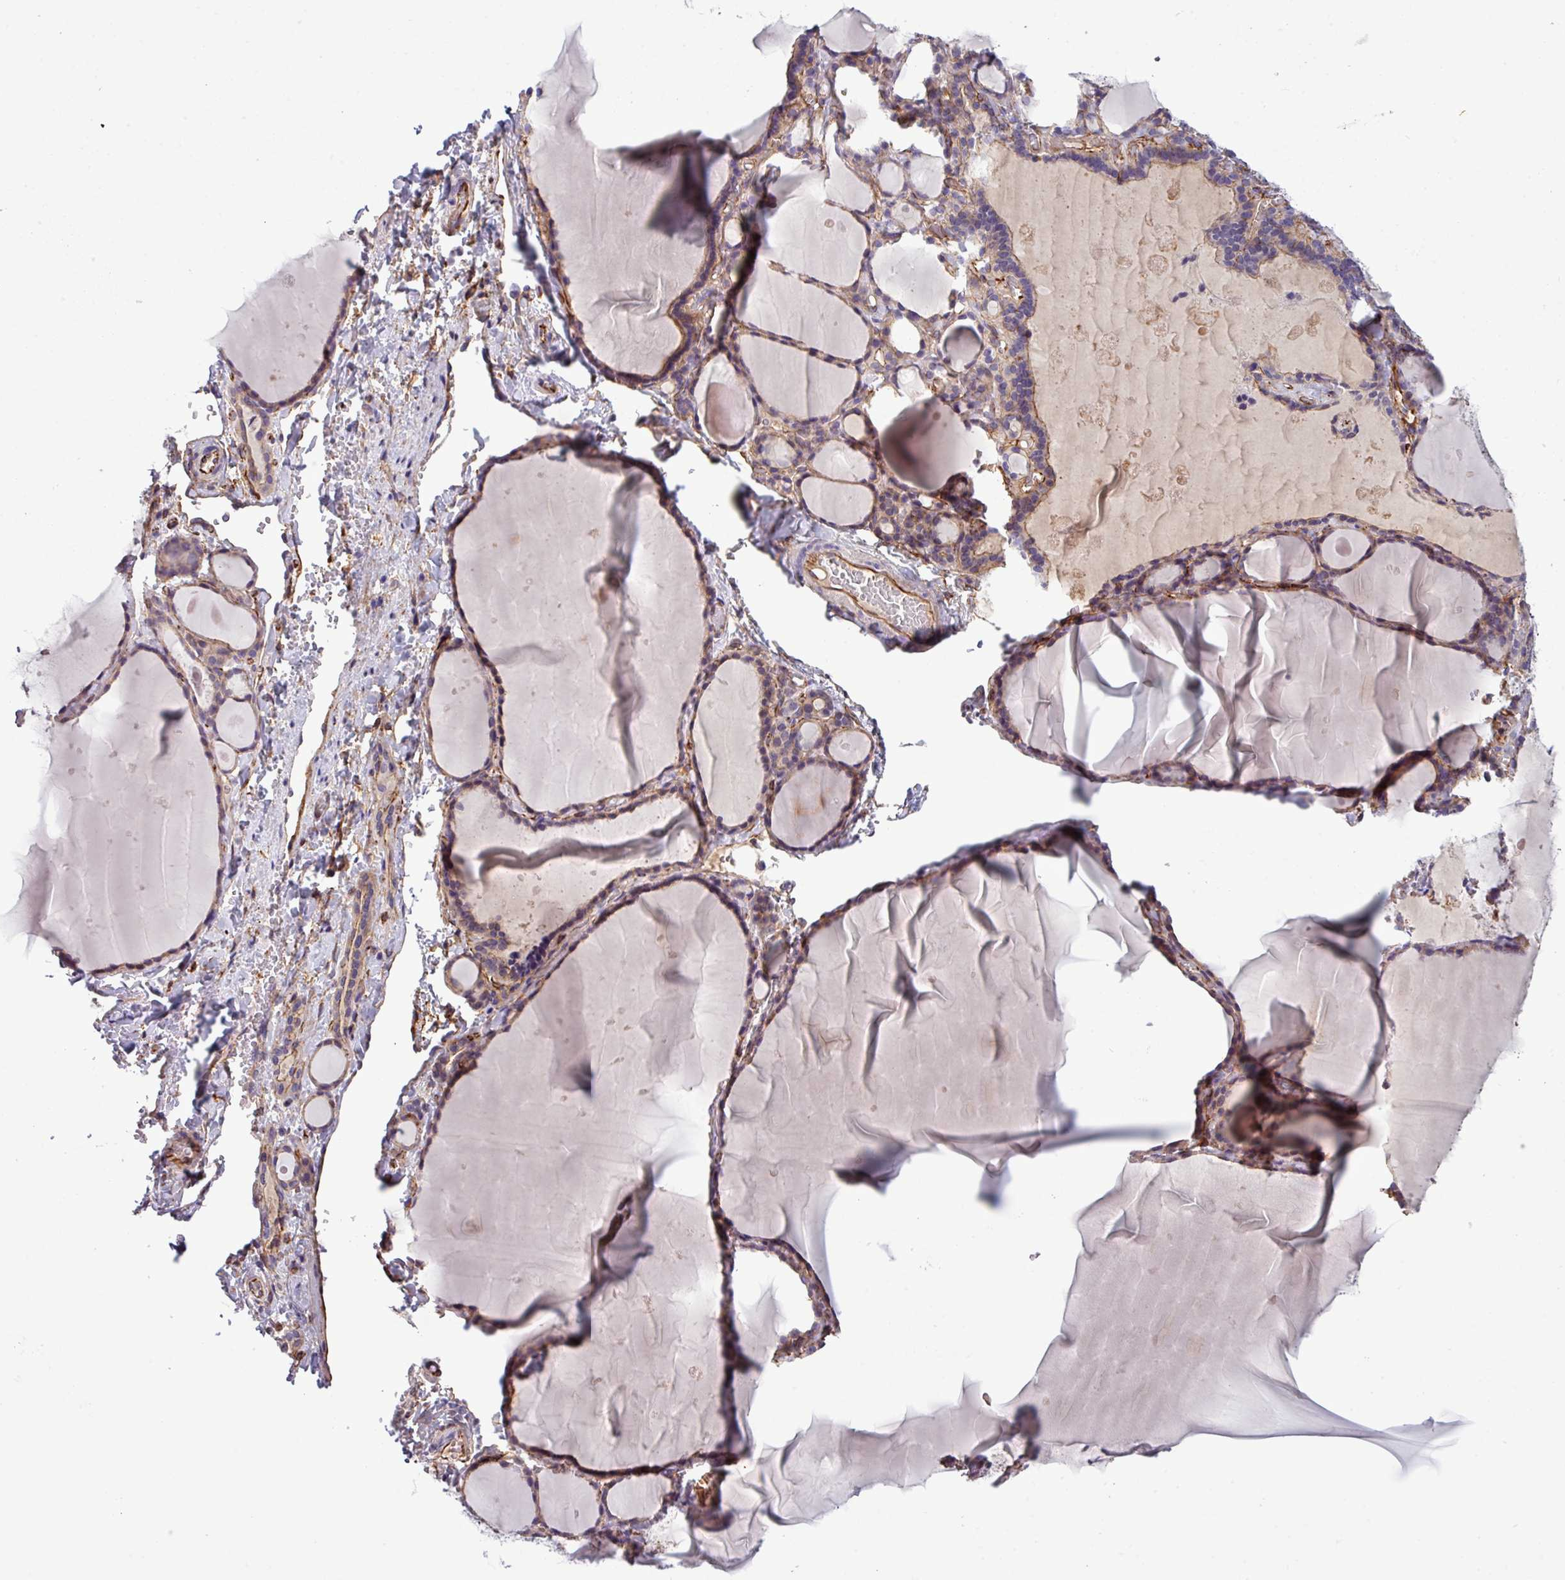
{"staining": {"intensity": "moderate", "quantity": ">75%", "location": "cytoplasmic/membranous"}, "tissue": "thyroid gland", "cell_type": "Glandular cells", "image_type": "normal", "snomed": [{"axis": "morphology", "description": "Normal tissue, NOS"}, {"axis": "topography", "description": "Thyroid gland"}], "caption": "The photomicrograph reveals immunohistochemical staining of unremarkable thyroid gland. There is moderate cytoplasmic/membranous positivity is appreciated in about >75% of glandular cells.", "gene": "PARD6A", "patient": {"sex": "female", "age": 49}}